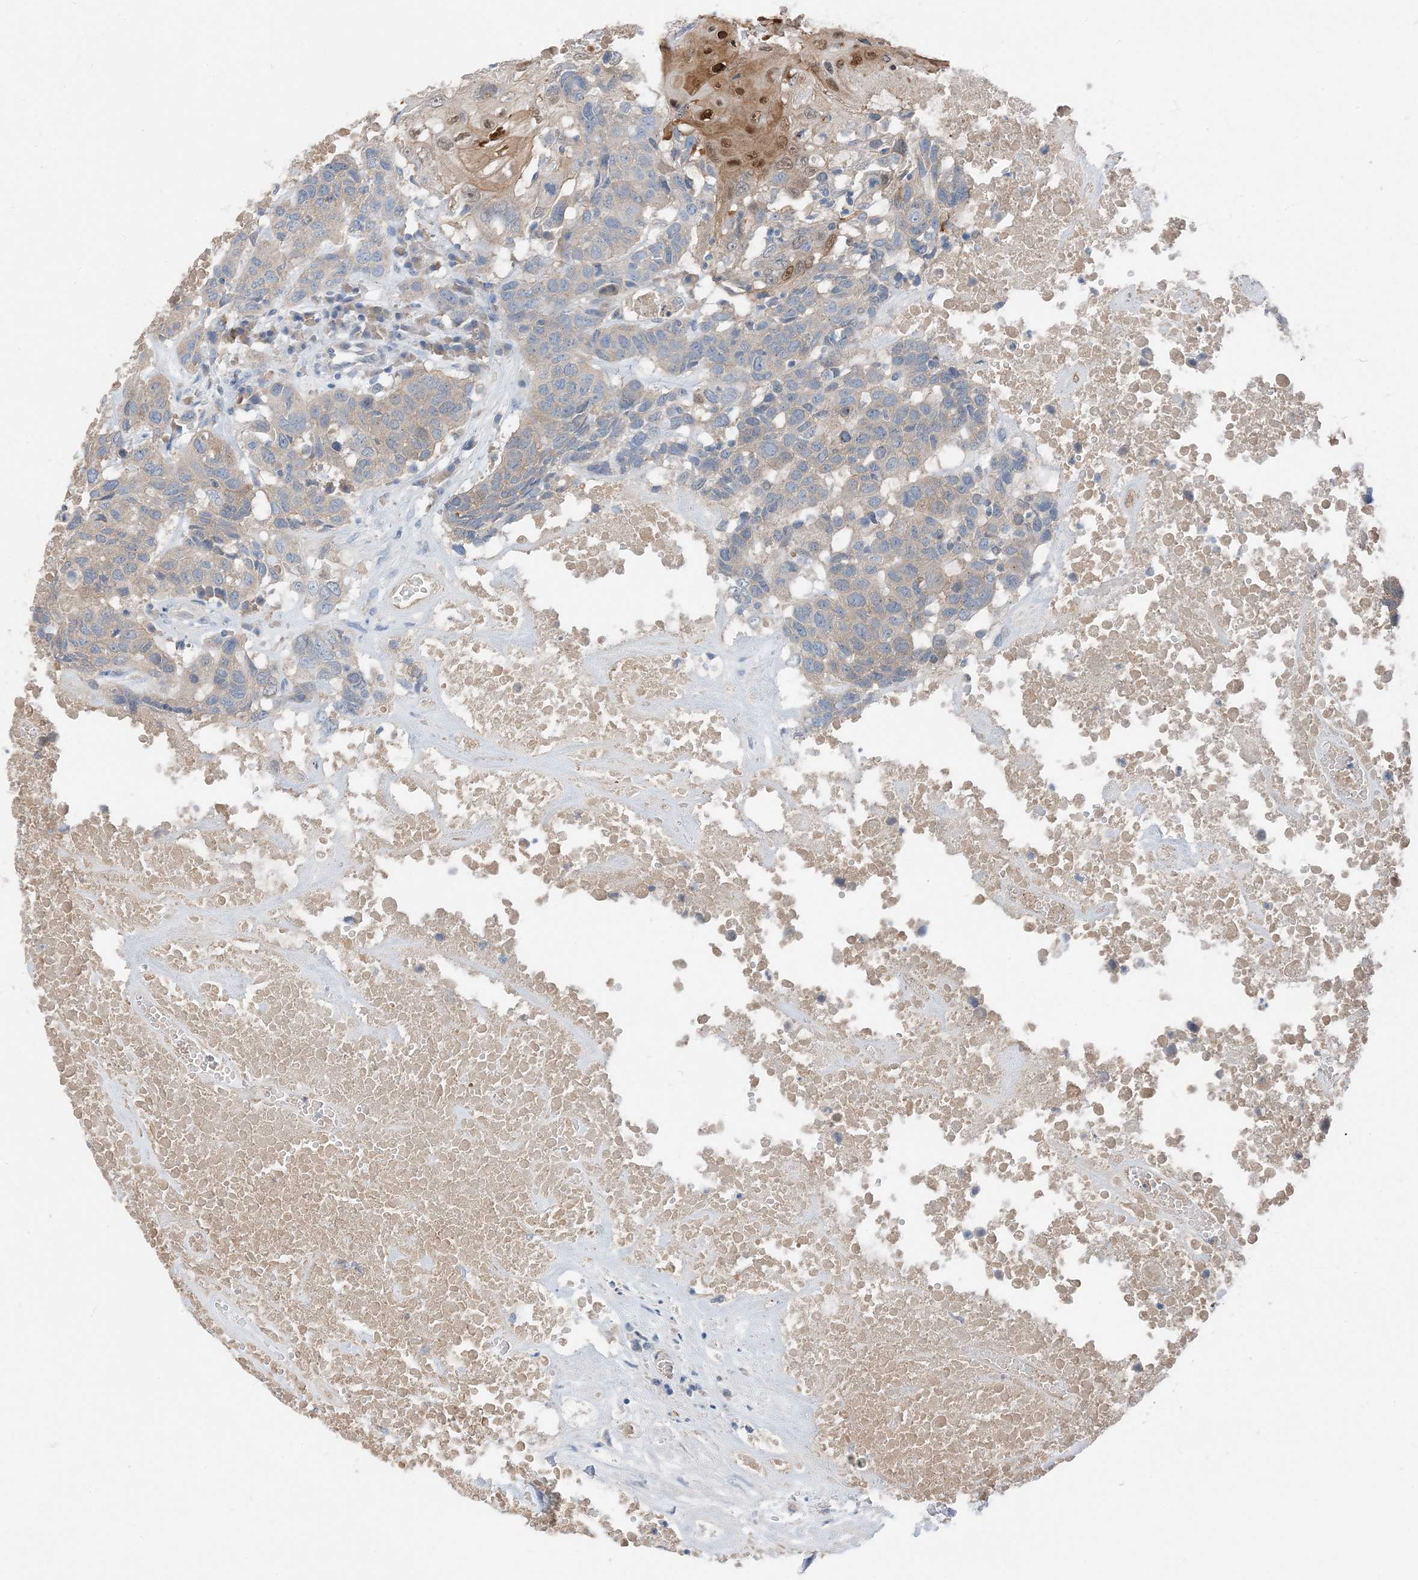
{"staining": {"intensity": "moderate", "quantity": "<25%", "location": "nuclear"}, "tissue": "head and neck cancer", "cell_type": "Tumor cells", "image_type": "cancer", "snomed": [{"axis": "morphology", "description": "Squamous cell carcinoma, NOS"}, {"axis": "topography", "description": "Head-Neck"}], "caption": "Immunohistochemistry image of neoplastic tissue: squamous cell carcinoma (head and neck) stained using immunohistochemistry demonstrates low levels of moderate protein expression localized specifically in the nuclear of tumor cells, appearing as a nuclear brown color.", "gene": "NCOA7", "patient": {"sex": "male", "age": 66}}